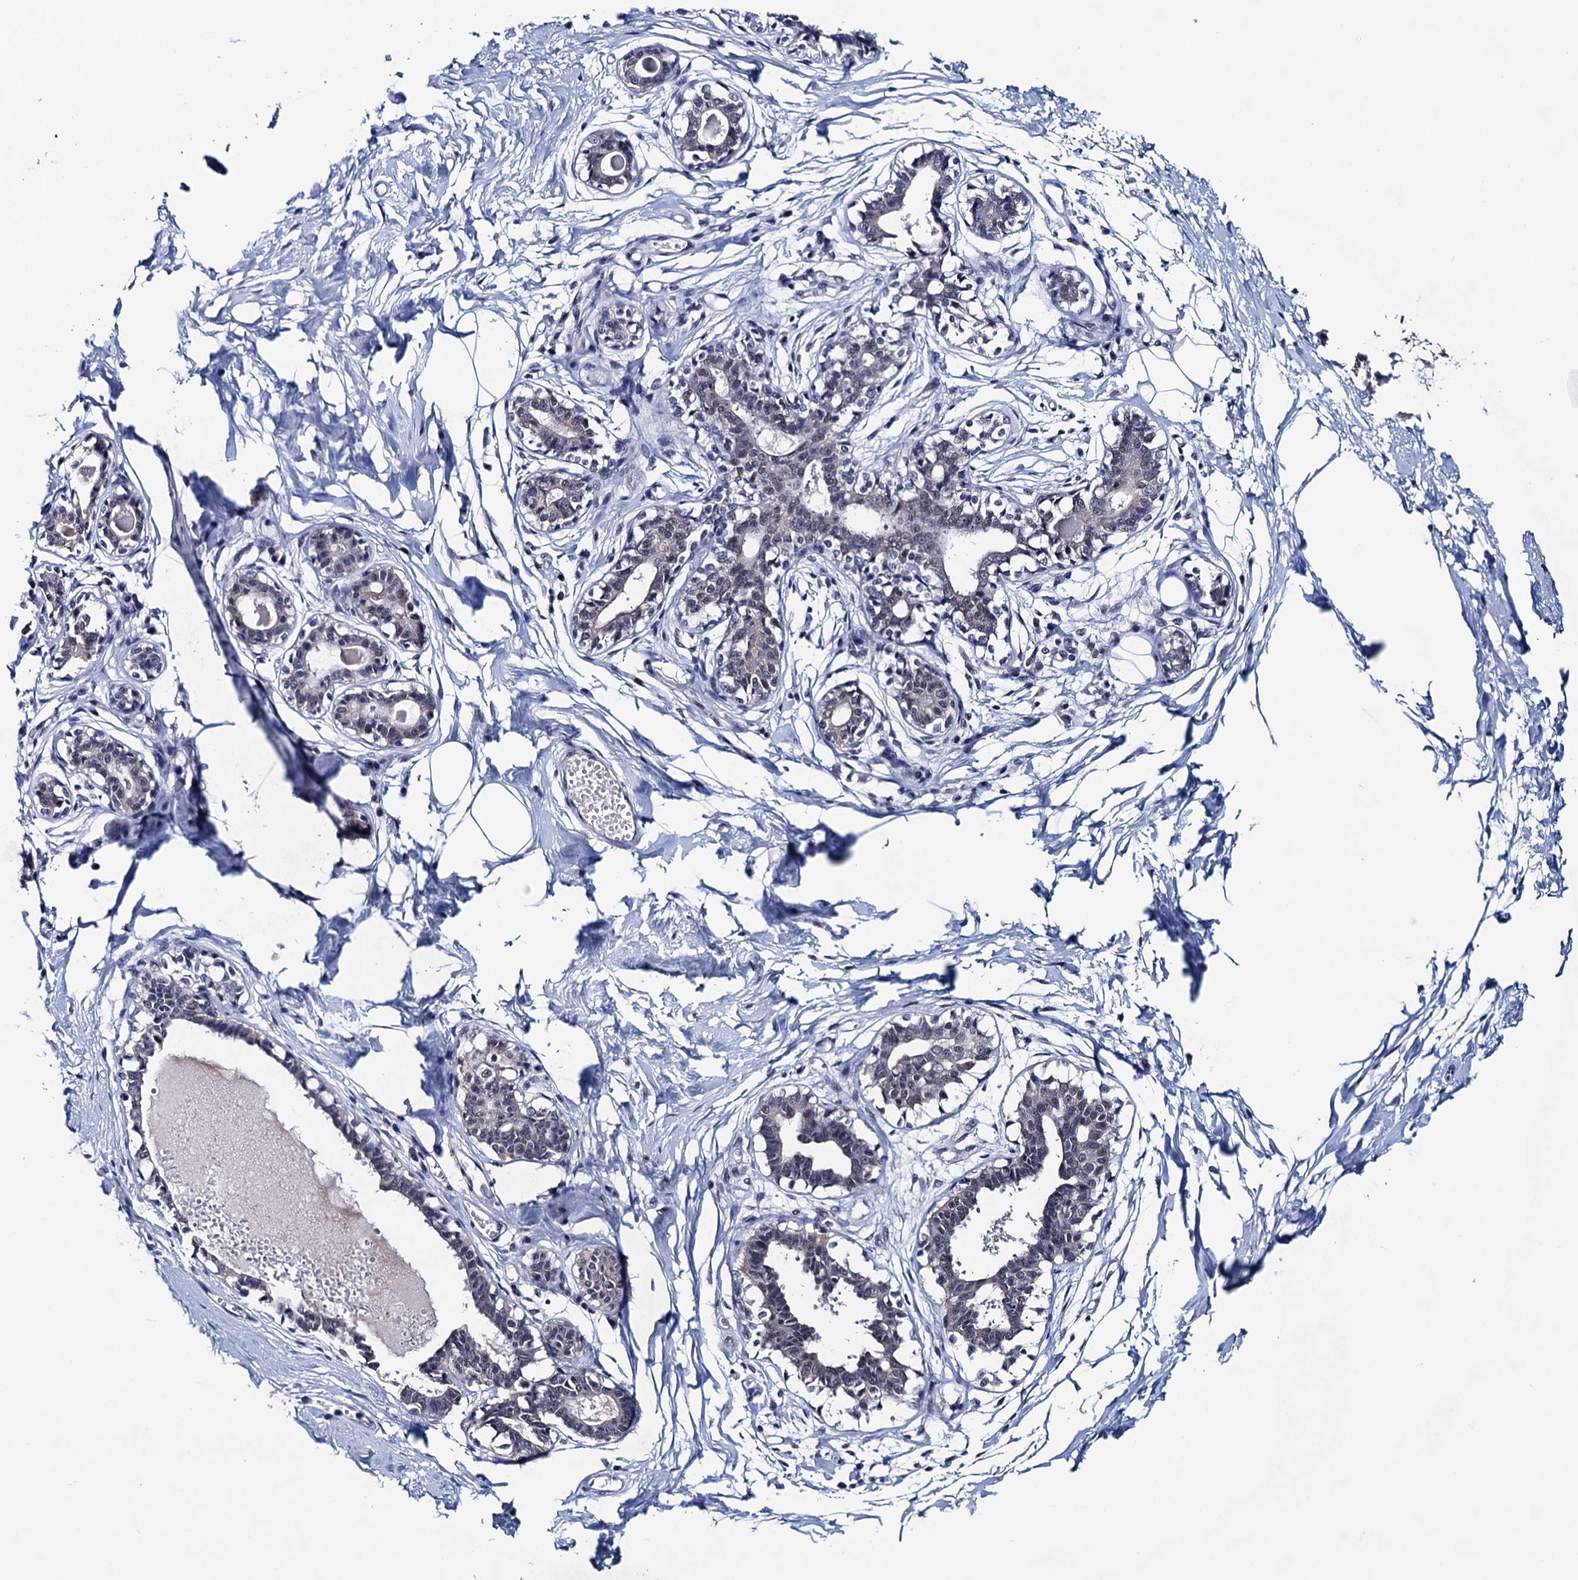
{"staining": {"intensity": "negative", "quantity": "none", "location": "none"}, "tissue": "breast", "cell_type": "Adipocytes", "image_type": "normal", "snomed": [{"axis": "morphology", "description": "Normal tissue, NOS"}, {"axis": "topography", "description": "Breast"}], "caption": "A high-resolution image shows immunohistochemistry staining of normal breast, which reveals no significant positivity in adipocytes.", "gene": "FNBP4", "patient": {"sex": "female", "age": 45}}